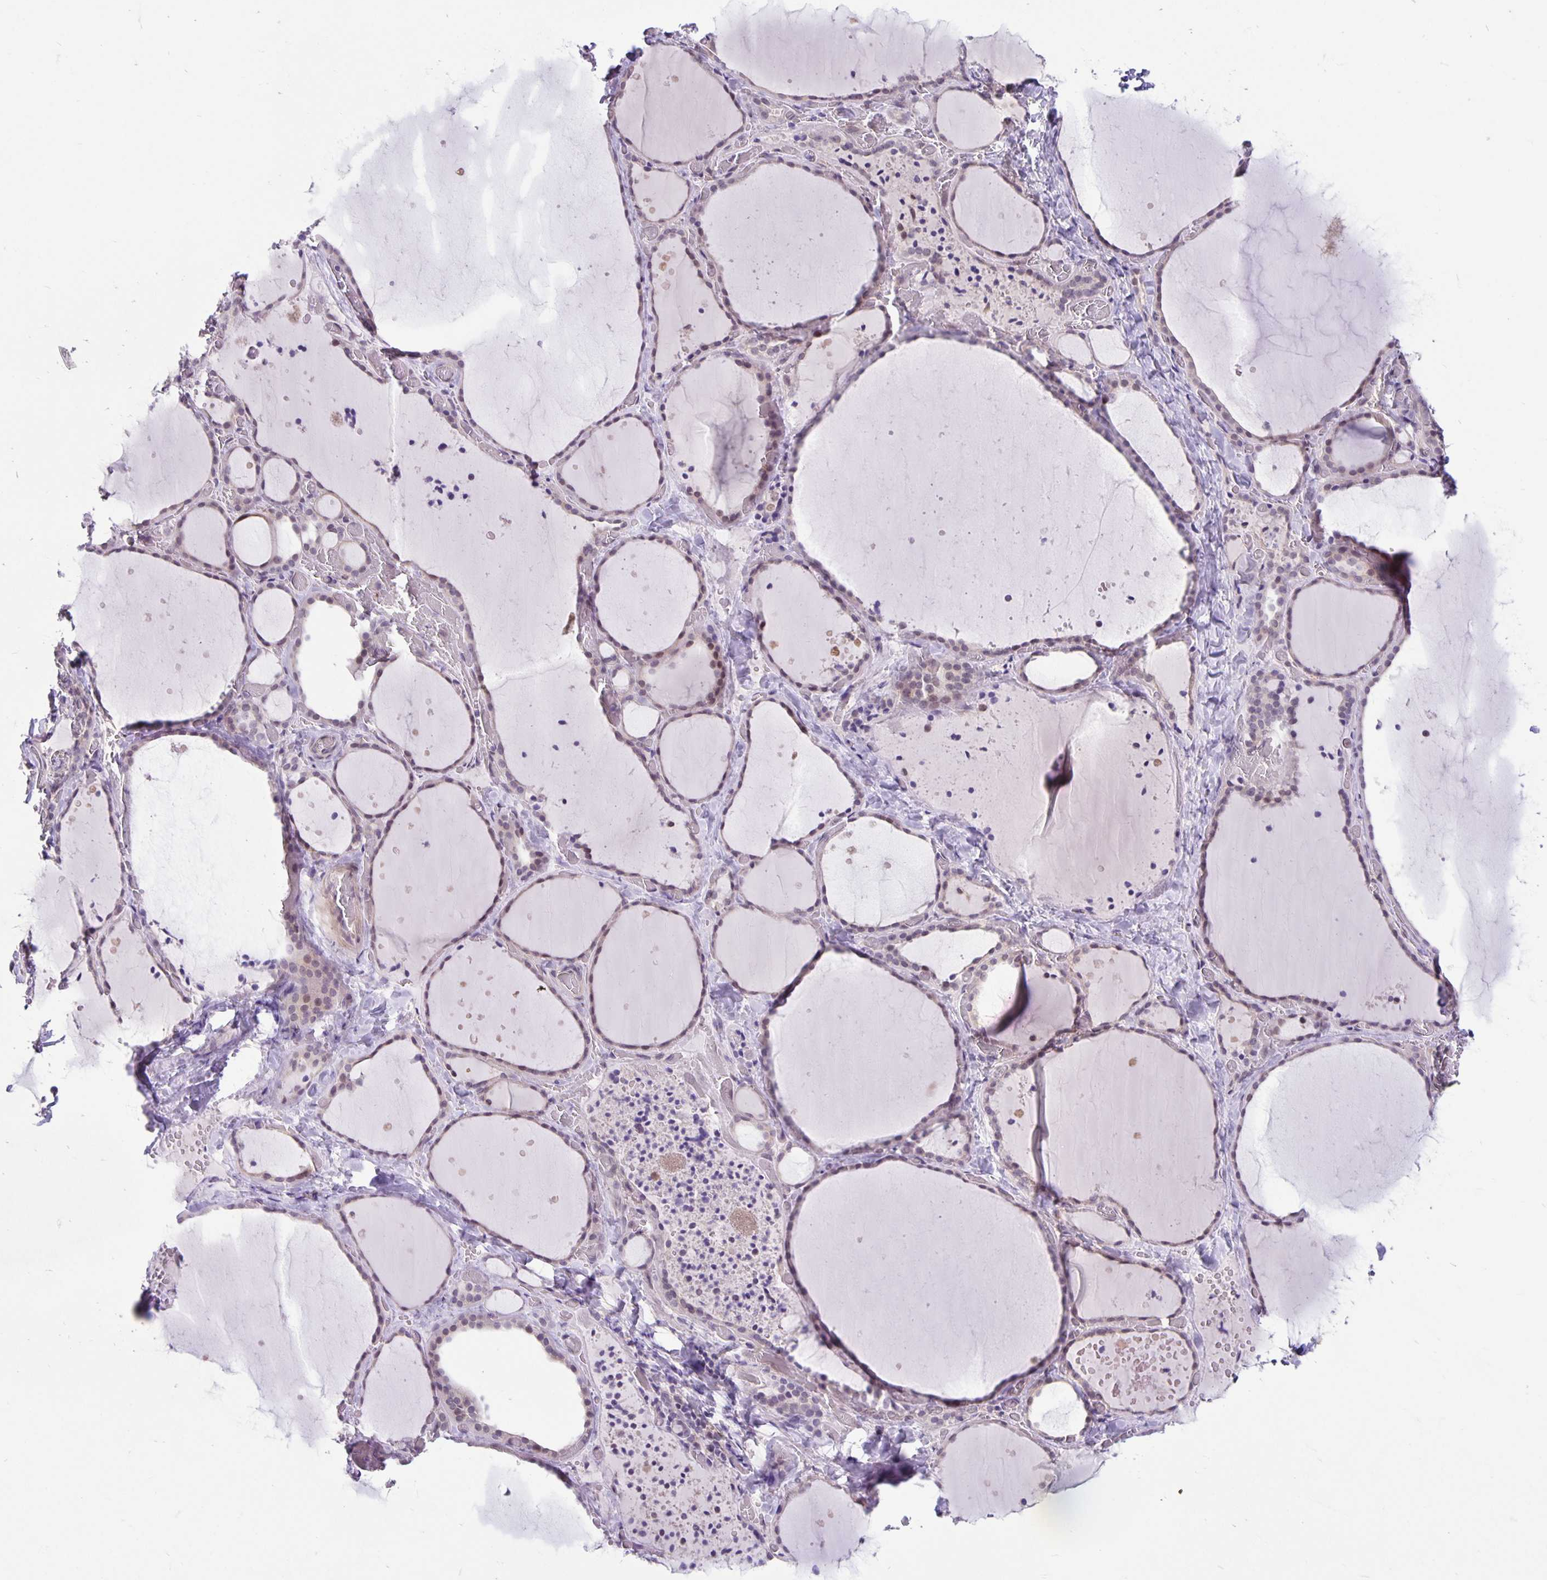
{"staining": {"intensity": "weak", "quantity": "<25%", "location": "nuclear"}, "tissue": "thyroid gland", "cell_type": "Glandular cells", "image_type": "normal", "snomed": [{"axis": "morphology", "description": "Normal tissue, NOS"}, {"axis": "topography", "description": "Thyroid gland"}], "caption": "A high-resolution histopathology image shows immunohistochemistry (IHC) staining of benign thyroid gland, which shows no significant positivity in glandular cells. Nuclei are stained in blue.", "gene": "TAX1BP3", "patient": {"sex": "female", "age": 36}}